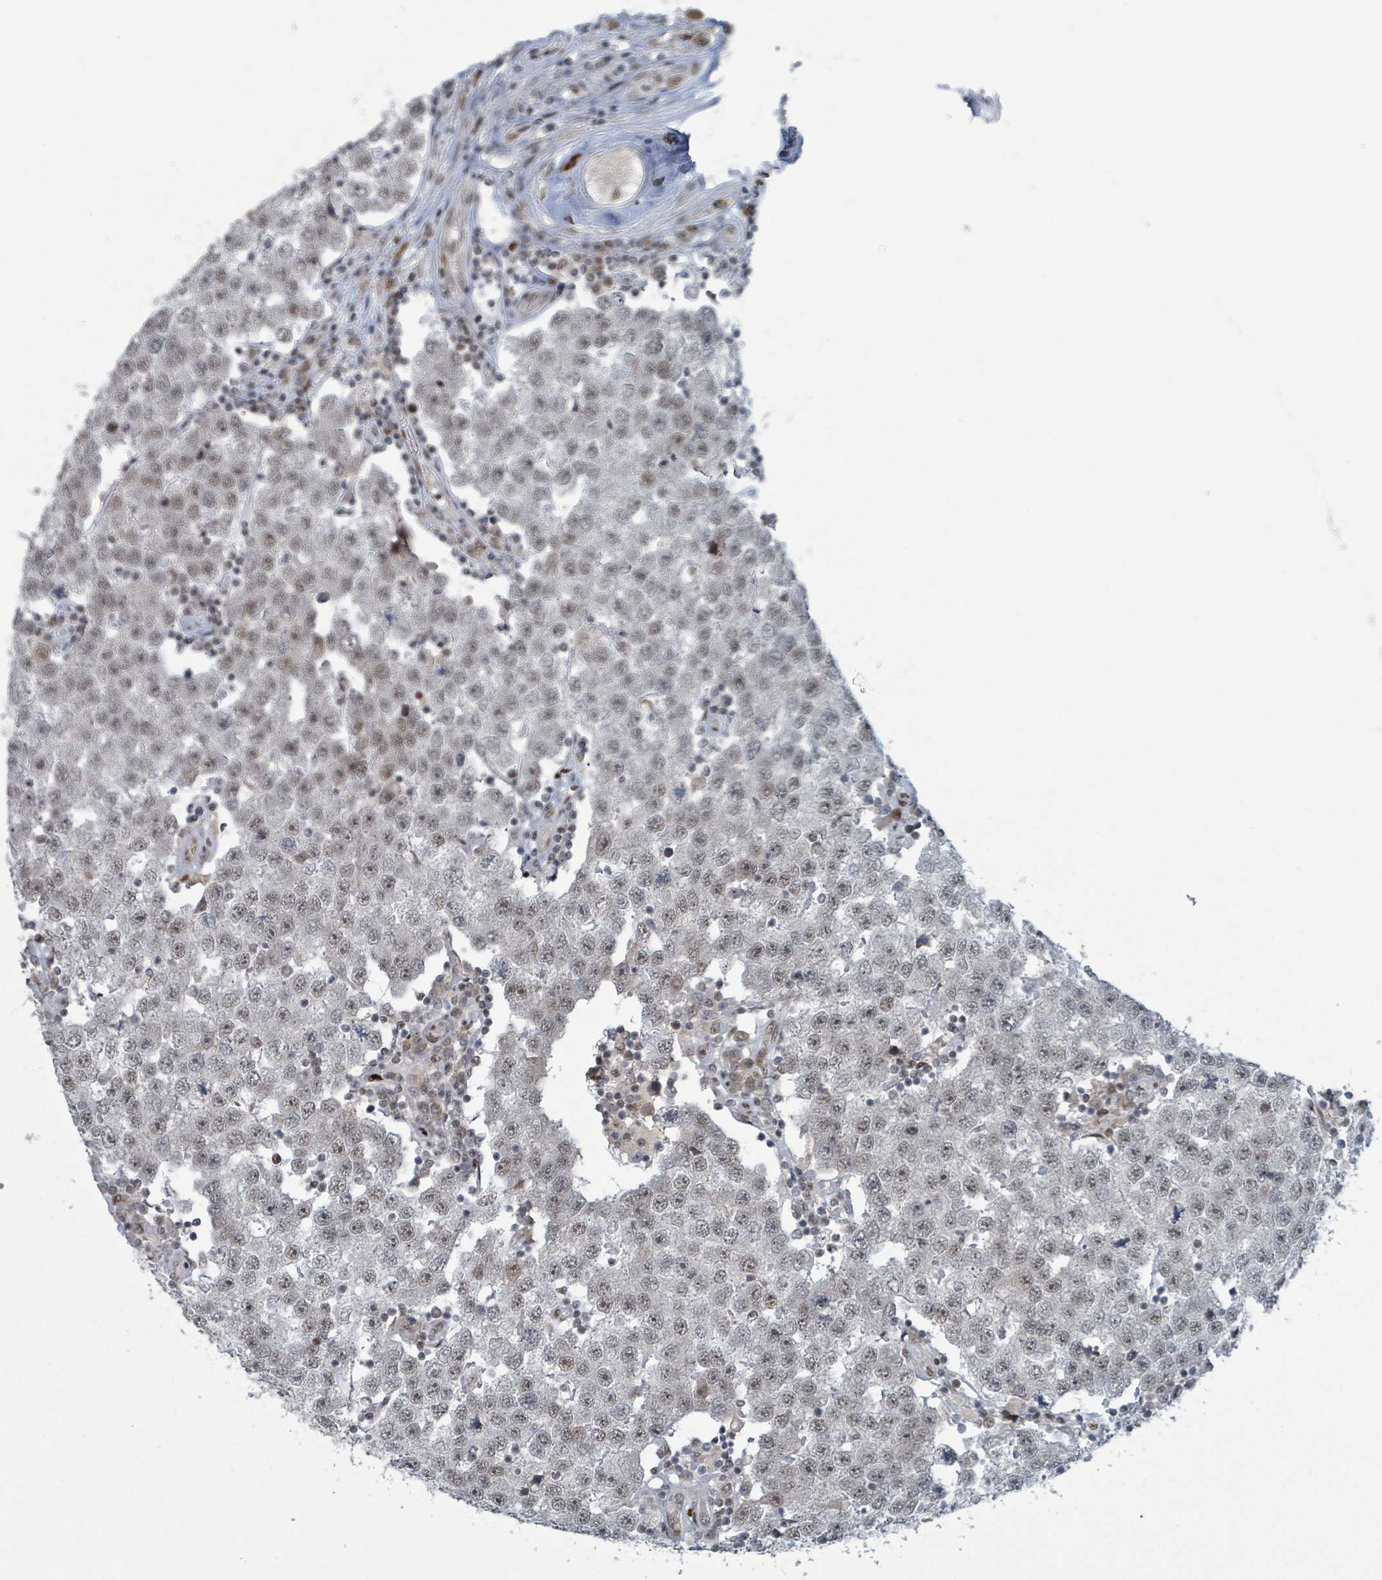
{"staining": {"intensity": "weak", "quantity": ">75%", "location": "nuclear"}, "tissue": "testis cancer", "cell_type": "Tumor cells", "image_type": "cancer", "snomed": [{"axis": "morphology", "description": "Seminoma, NOS"}, {"axis": "topography", "description": "Testis"}], "caption": "Testis seminoma was stained to show a protein in brown. There is low levels of weak nuclear positivity in approximately >75% of tumor cells.", "gene": "KLF3", "patient": {"sex": "male", "age": 34}}